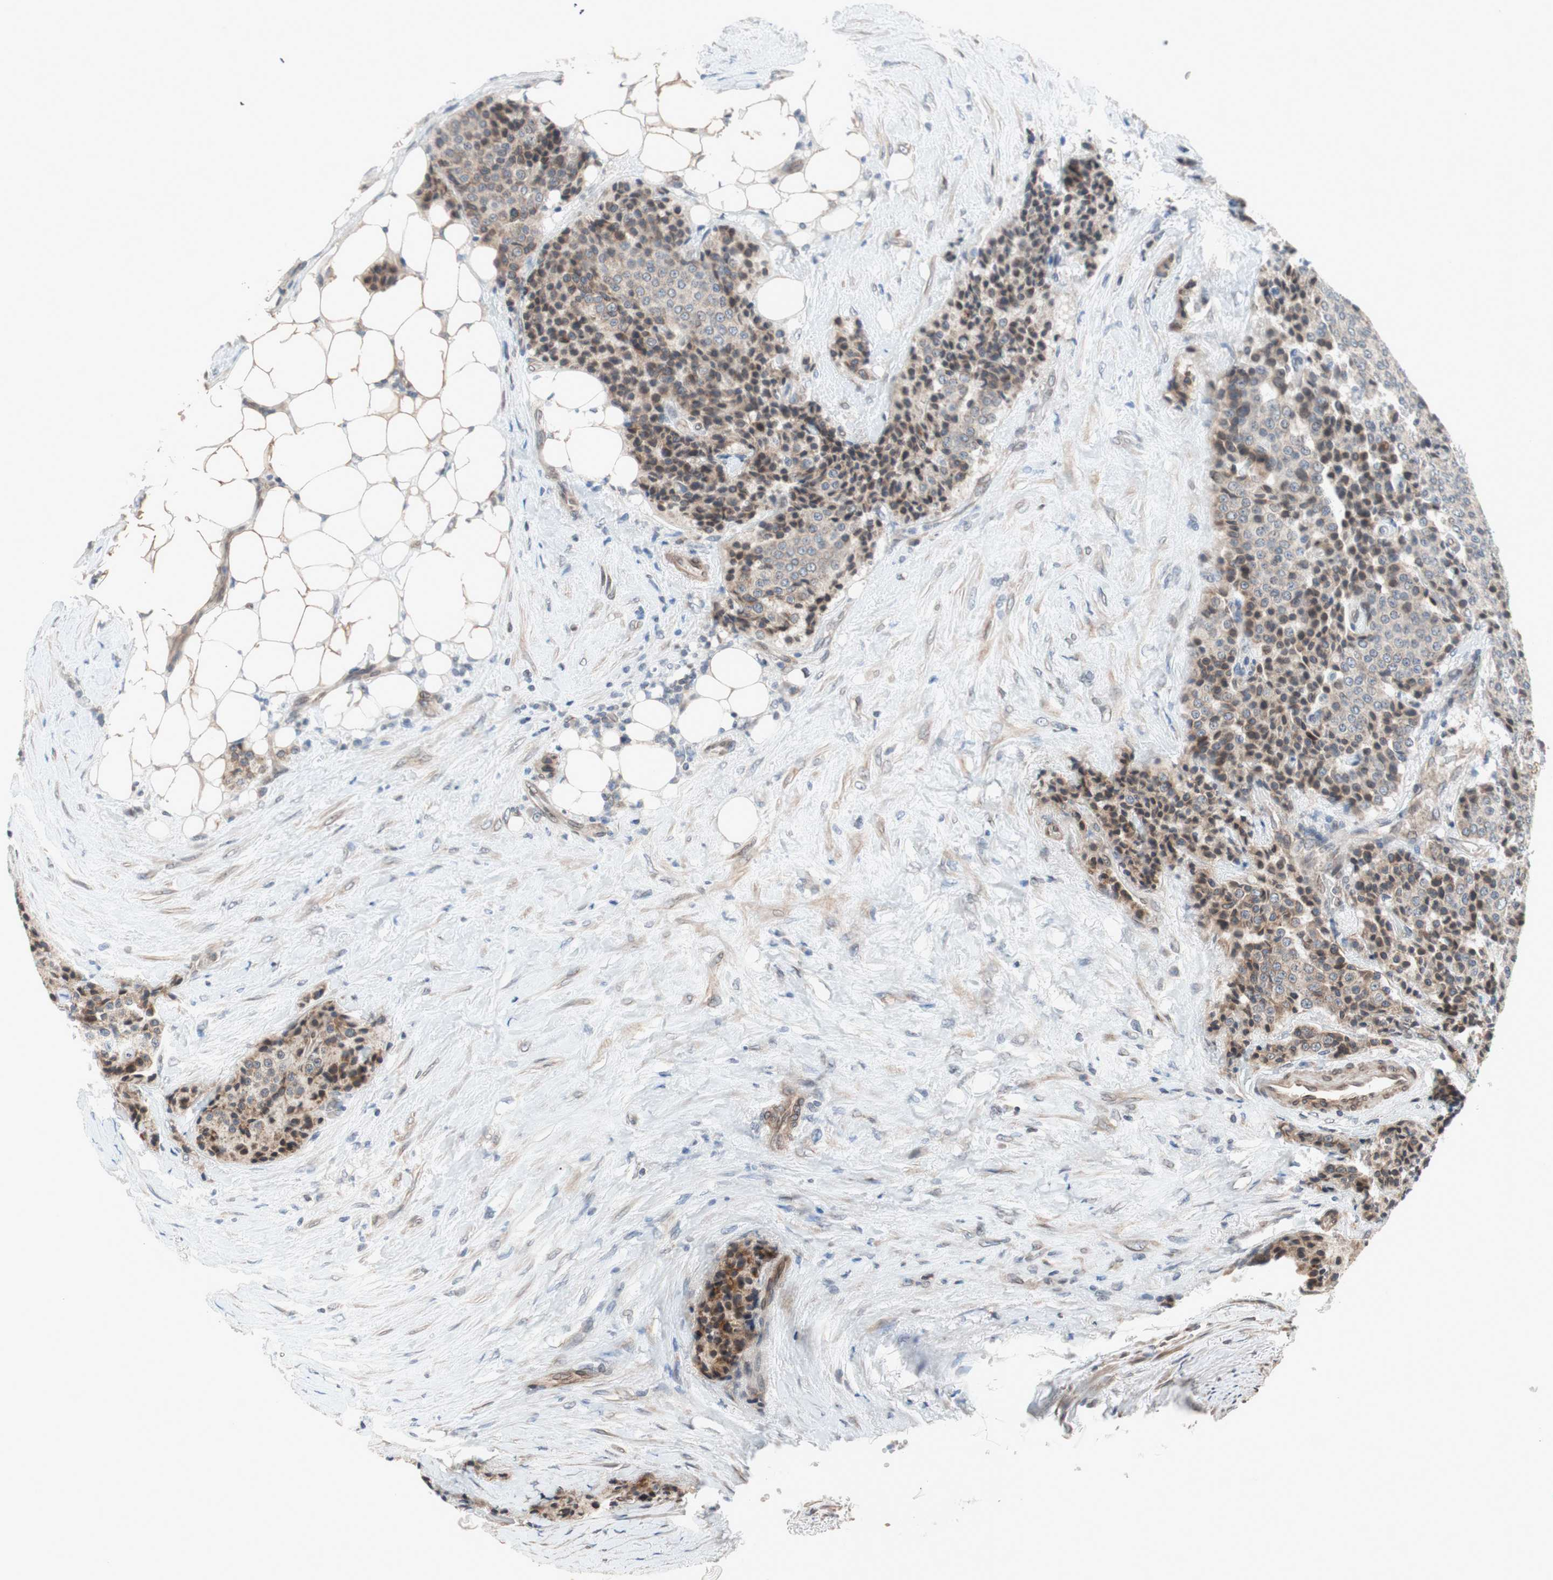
{"staining": {"intensity": "weak", "quantity": ">75%", "location": "cytoplasmic/membranous"}, "tissue": "carcinoid", "cell_type": "Tumor cells", "image_type": "cancer", "snomed": [{"axis": "morphology", "description": "Carcinoid, malignant, NOS"}, {"axis": "topography", "description": "Colon"}], "caption": "Protein staining of carcinoid tissue reveals weak cytoplasmic/membranous expression in about >75% of tumor cells.", "gene": "ARNT2", "patient": {"sex": "female", "age": 61}}